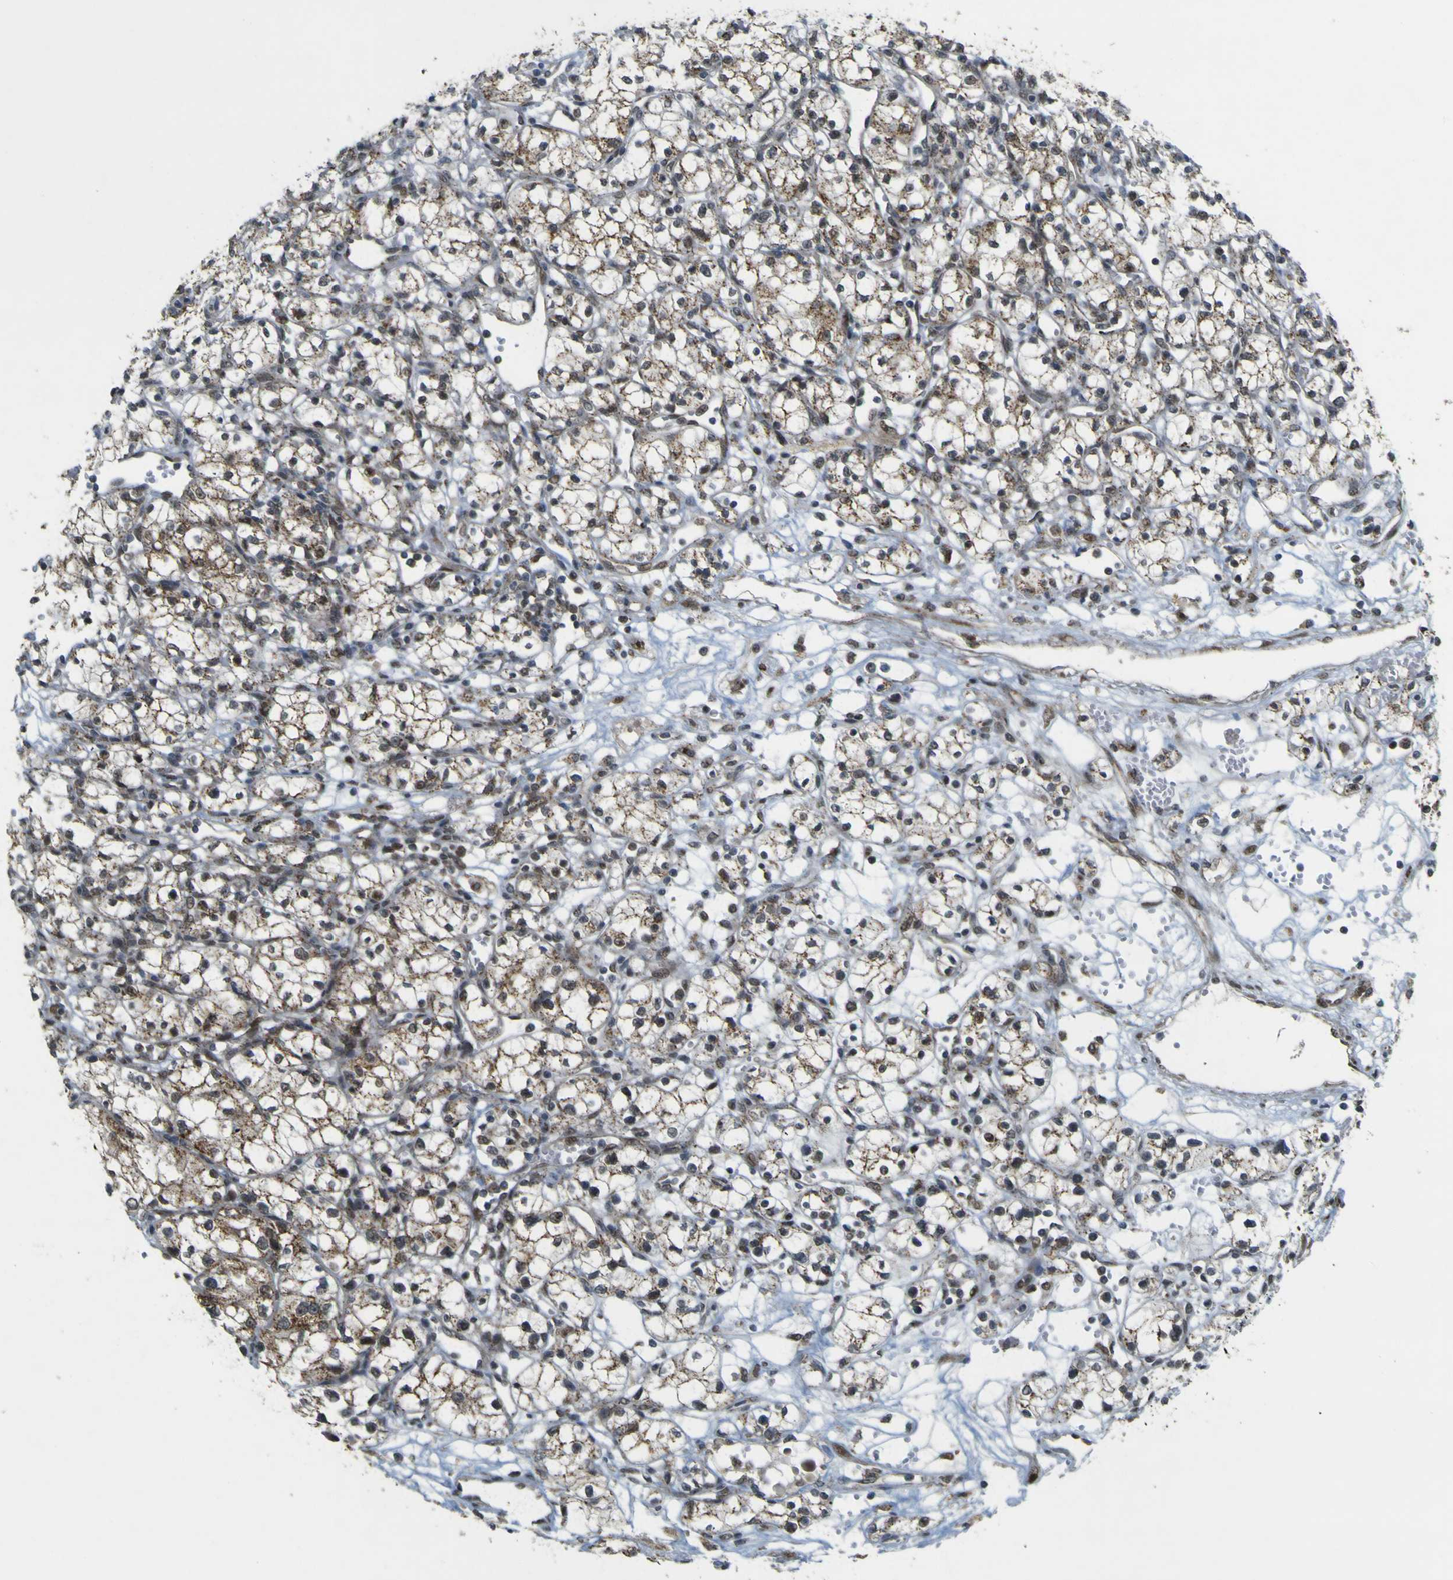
{"staining": {"intensity": "moderate", "quantity": ">75%", "location": "cytoplasmic/membranous"}, "tissue": "renal cancer", "cell_type": "Tumor cells", "image_type": "cancer", "snomed": [{"axis": "morphology", "description": "Normal tissue, NOS"}, {"axis": "morphology", "description": "Adenocarcinoma, NOS"}, {"axis": "topography", "description": "Kidney"}], "caption": "High-magnification brightfield microscopy of renal cancer (adenocarcinoma) stained with DAB (3,3'-diaminobenzidine) (brown) and counterstained with hematoxylin (blue). tumor cells exhibit moderate cytoplasmic/membranous expression is seen in approximately>75% of cells. (IHC, brightfield microscopy, high magnification).", "gene": "ACBD5", "patient": {"sex": "male", "age": 59}}